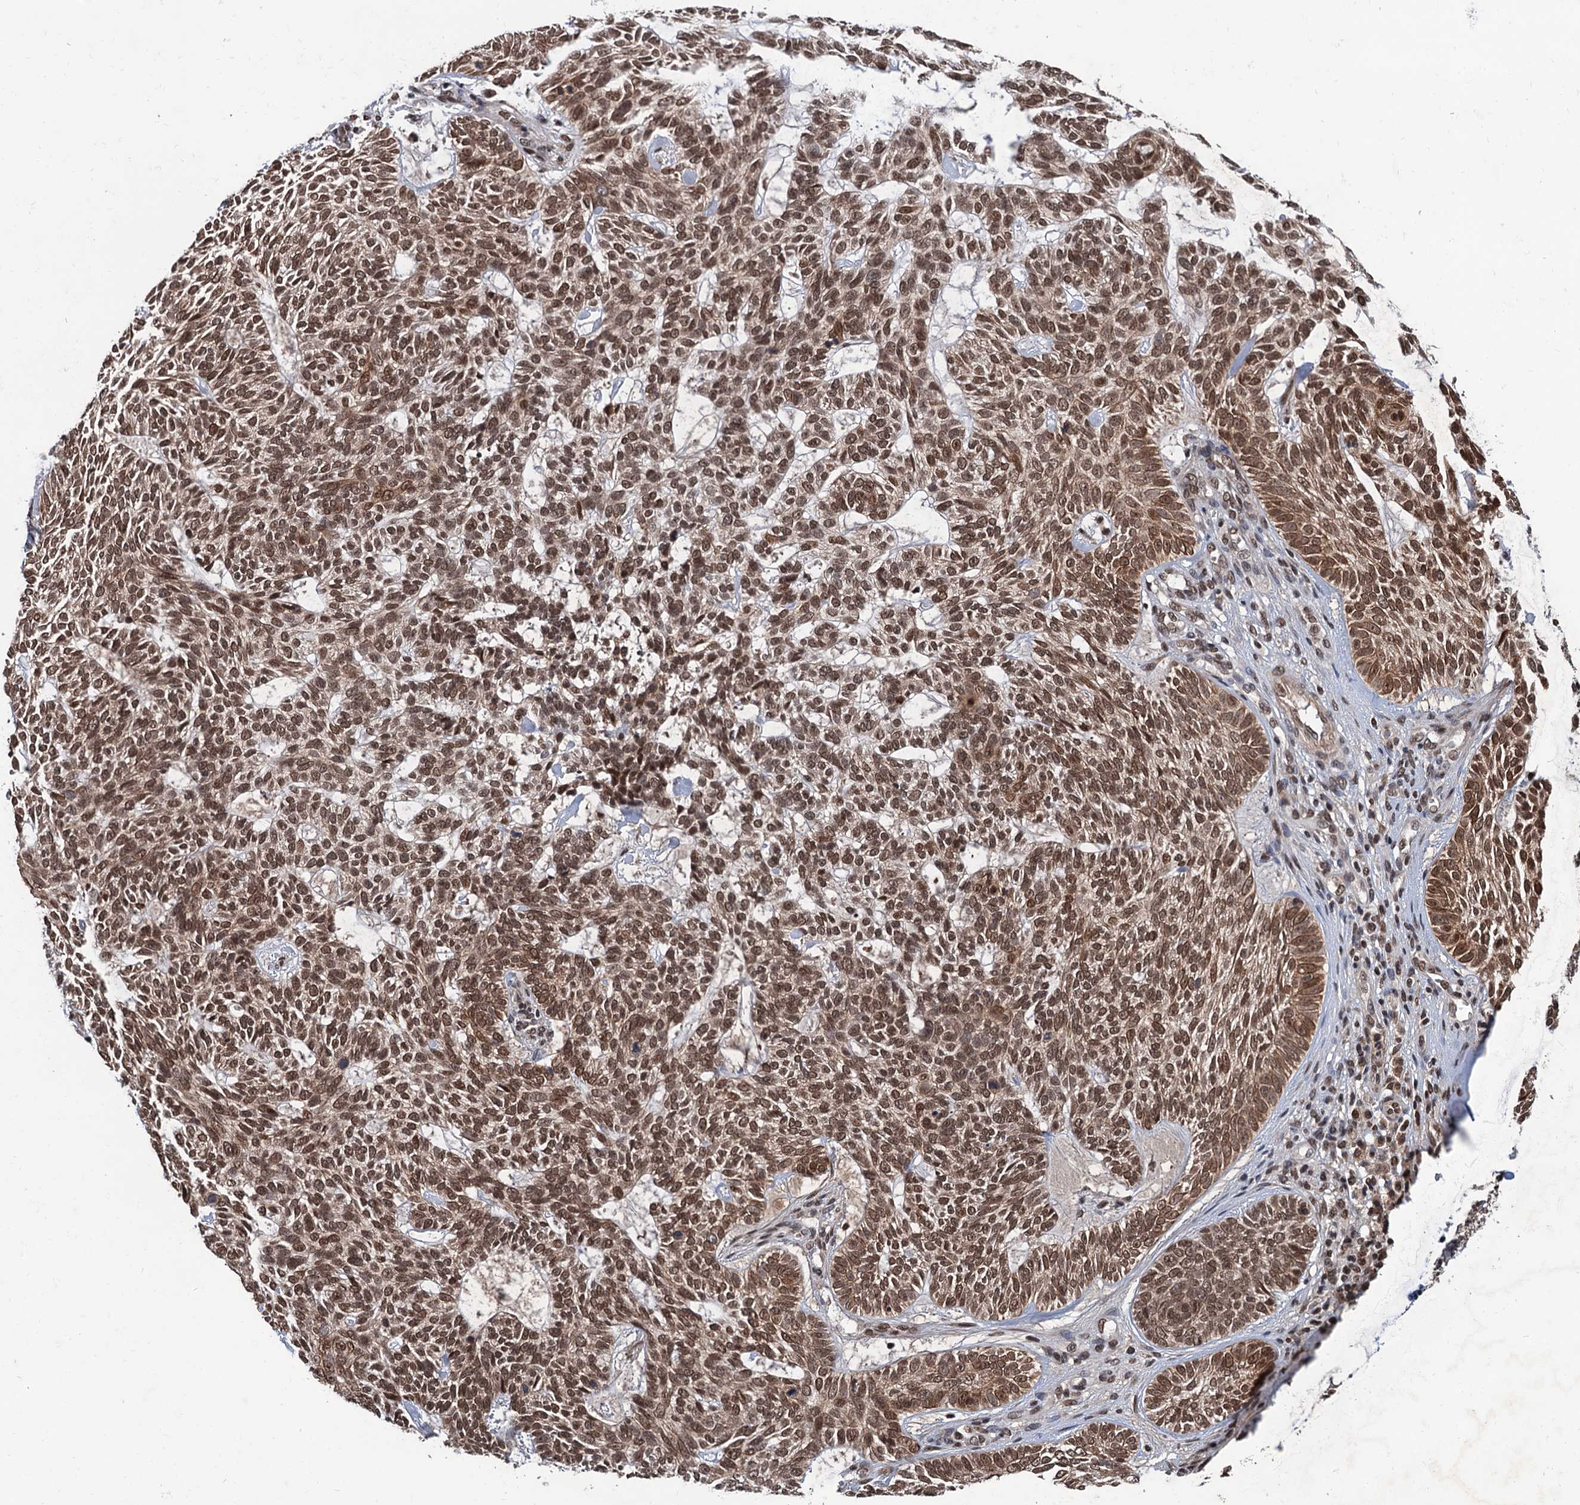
{"staining": {"intensity": "strong", "quantity": ">75%", "location": "nuclear"}, "tissue": "skin cancer", "cell_type": "Tumor cells", "image_type": "cancer", "snomed": [{"axis": "morphology", "description": "Basal cell carcinoma"}, {"axis": "topography", "description": "Skin"}], "caption": "Human skin cancer (basal cell carcinoma) stained with a protein marker exhibits strong staining in tumor cells.", "gene": "RASSF4", "patient": {"sex": "male", "age": 75}}